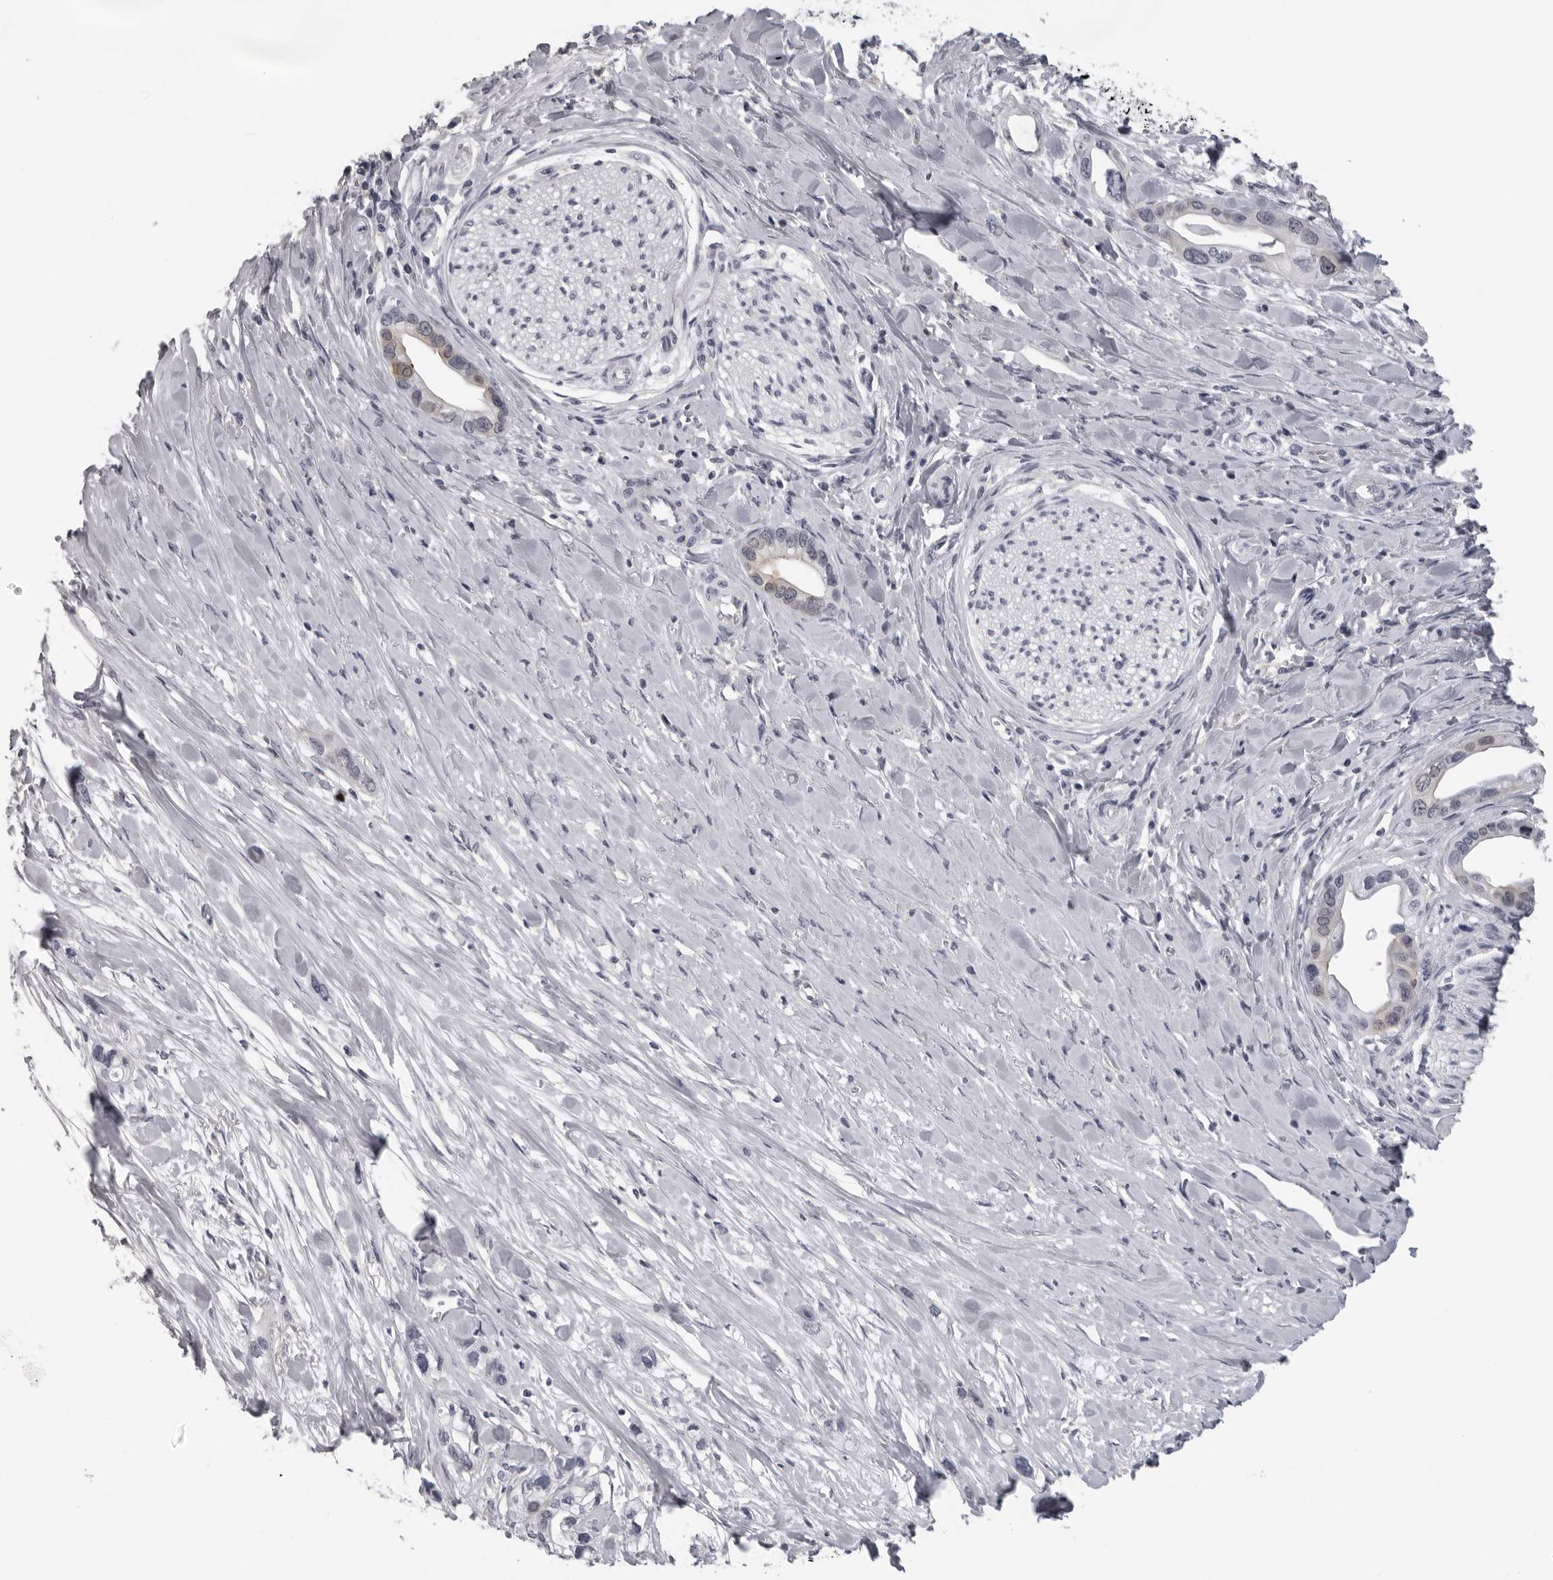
{"staining": {"intensity": "negative", "quantity": "none", "location": "none"}, "tissue": "pancreatic cancer", "cell_type": "Tumor cells", "image_type": "cancer", "snomed": [{"axis": "morphology", "description": "Adenocarcinoma, NOS"}, {"axis": "topography", "description": "Pancreas"}], "caption": "IHC image of pancreatic cancer (adenocarcinoma) stained for a protein (brown), which exhibits no expression in tumor cells.", "gene": "DNALI1", "patient": {"sex": "female", "age": 77}}